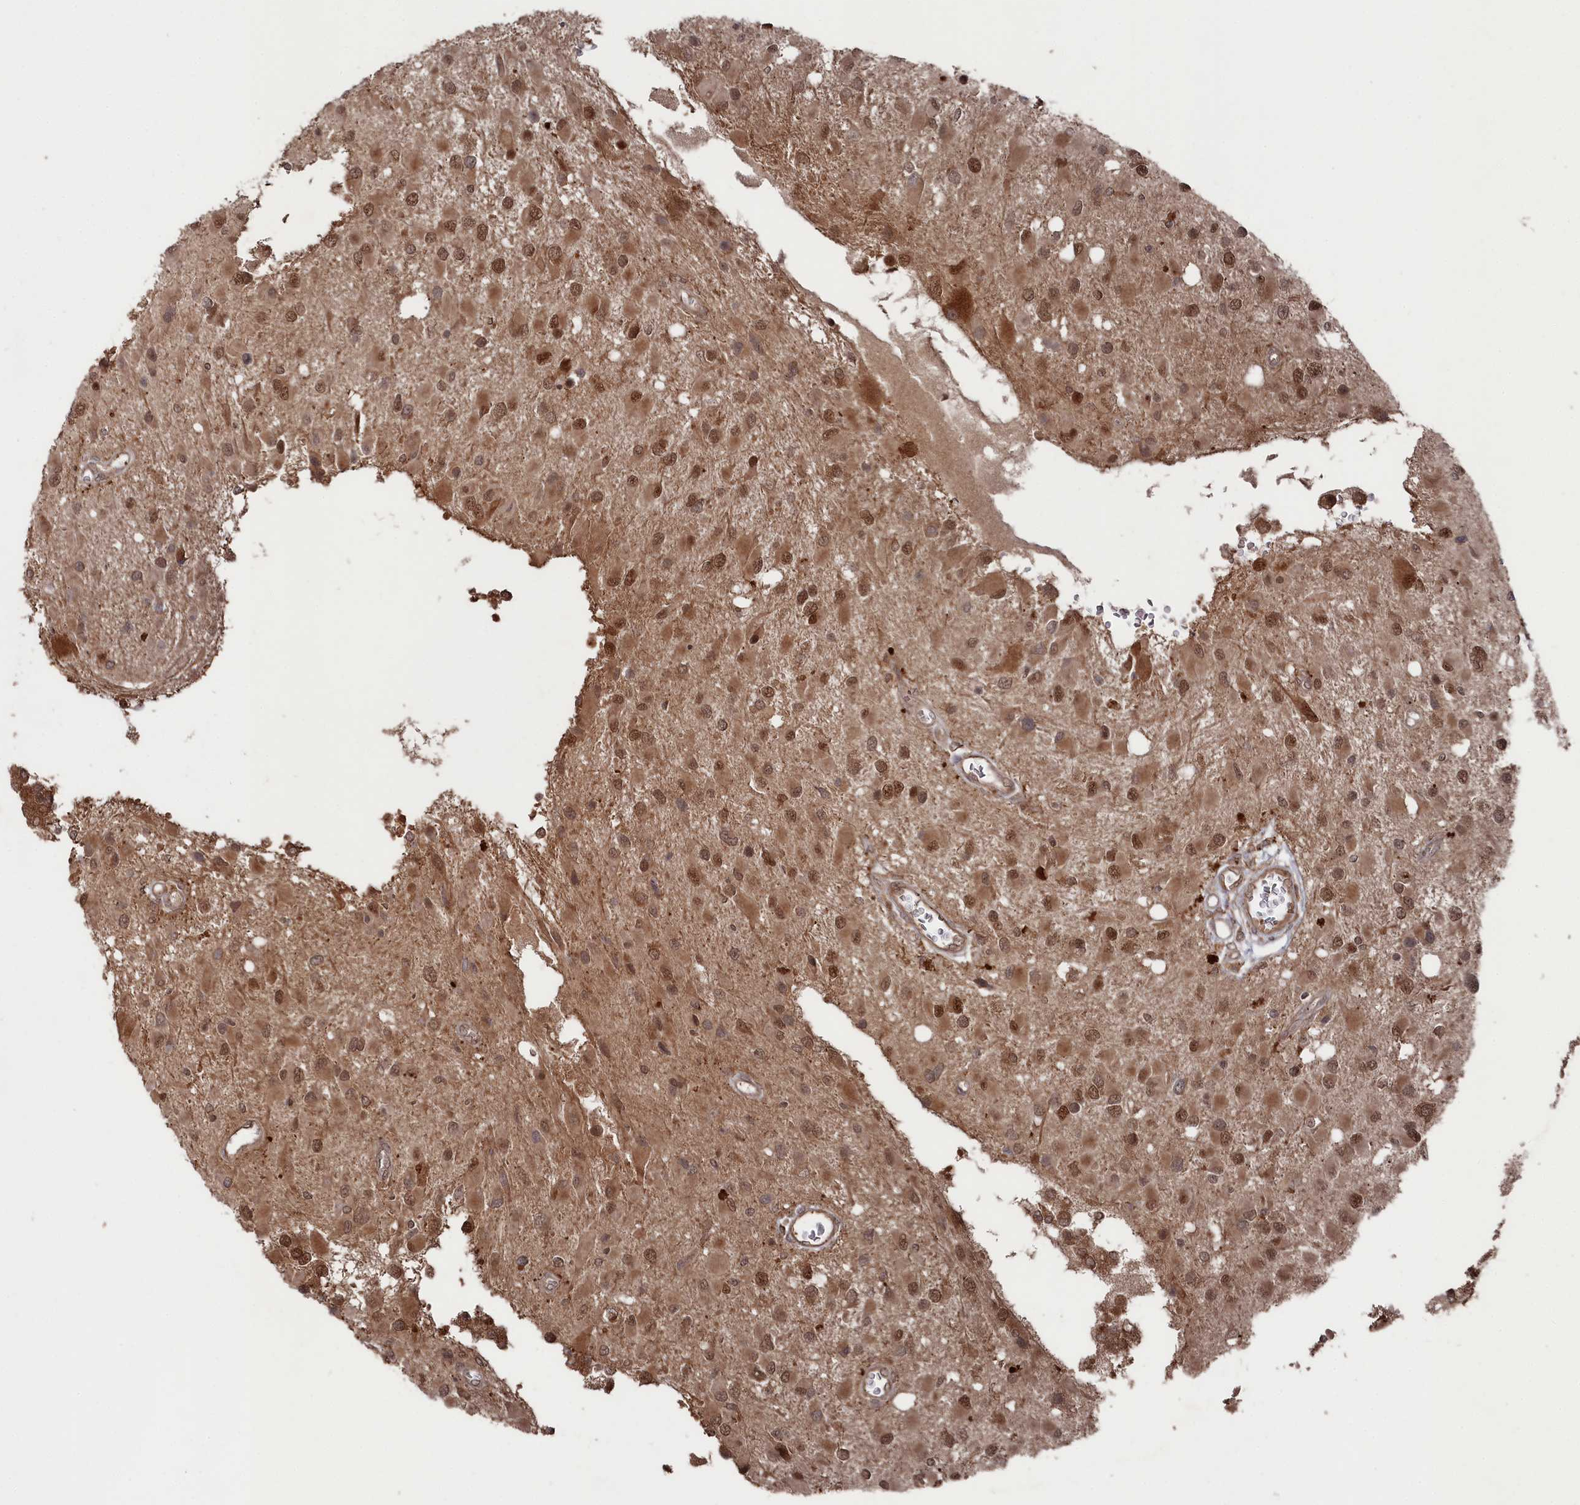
{"staining": {"intensity": "moderate", "quantity": ">75%", "location": "cytoplasmic/membranous,nuclear"}, "tissue": "glioma", "cell_type": "Tumor cells", "image_type": "cancer", "snomed": [{"axis": "morphology", "description": "Glioma, malignant, High grade"}, {"axis": "topography", "description": "Brain"}], "caption": "Glioma stained for a protein (brown) exhibits moderate cytoplasmic/membranous and nuclear positive positivity in approximately >75% of tumor cells.", "gene": "BORCS7", "patient": {"sex": "male", "age": 53}}